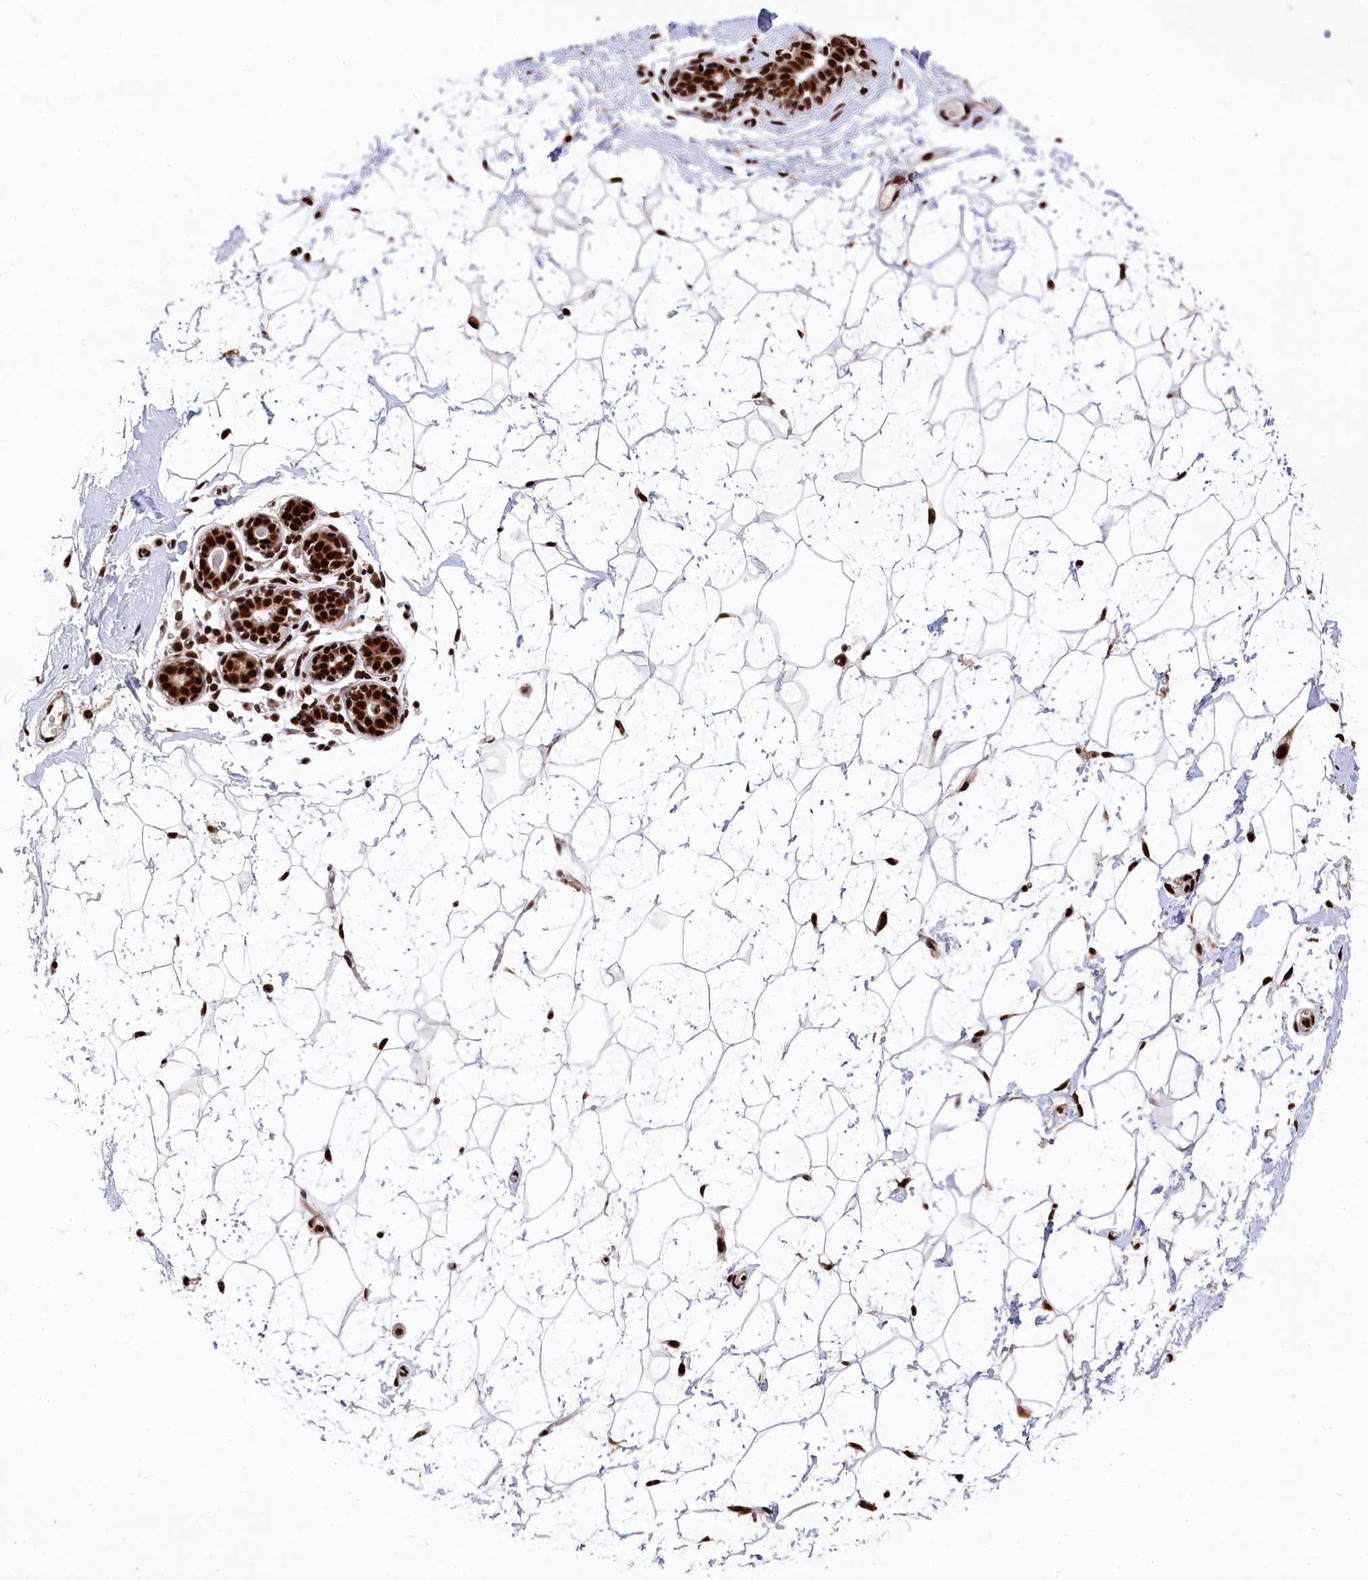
{"staining": {"intensity": "negative", "quantity": "none", "location": "none"}, "tissue": "breast", "cell_type": "Adipocytes", "image_type": "normal", "snomed": [{"axis": "morphology", "description": "Normal tissue, NOS"}, {"axis": "morphology", "description": "Adenoma, NOS"}, {"axis": "topography", "description": "Breast"}], "caption": "Human breast stained for a protein using immunohistochemistry exhibits no positivity in adipocytes.", "gene": "PRPF31", "patient": {"sex": "female", "age": 23}}